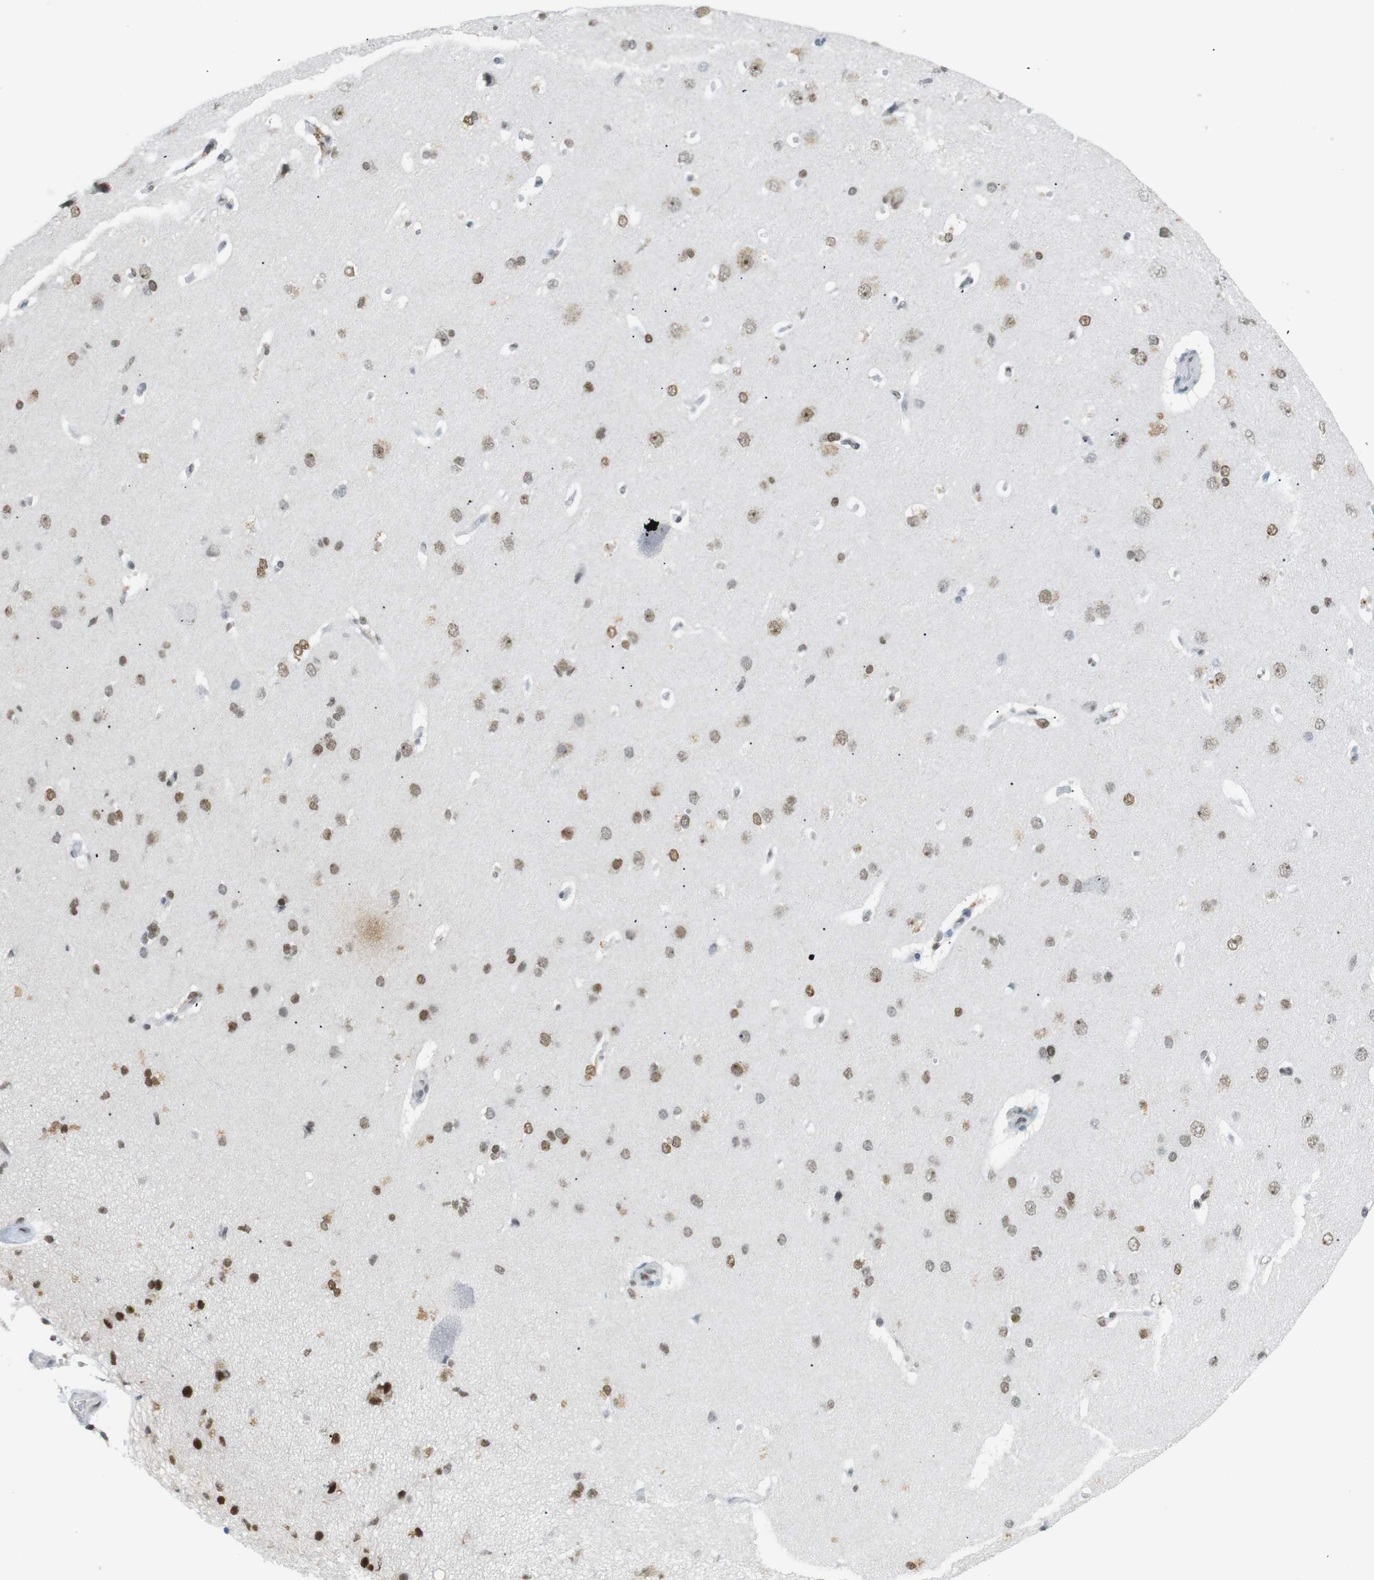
{"staining": {"intensity": "negative", "quantity": "none", "location": "none"}, "tissue": "cerebral cortex", "cell_type": "Endothelial cells", "image_type": "normal", "snomed": [{"axis": "morphology", "description": "Normal tissue, NOS"}, {"axis": "topography", "description": "Cerebral cortex"}], "caption": "An IHC micrograph of normal cerebral cortex is shown. There is no staining in endothelial cells of cerebral cortex.", "gene": "RIOX2", "patient": {"sex": "male", "age": 62}}